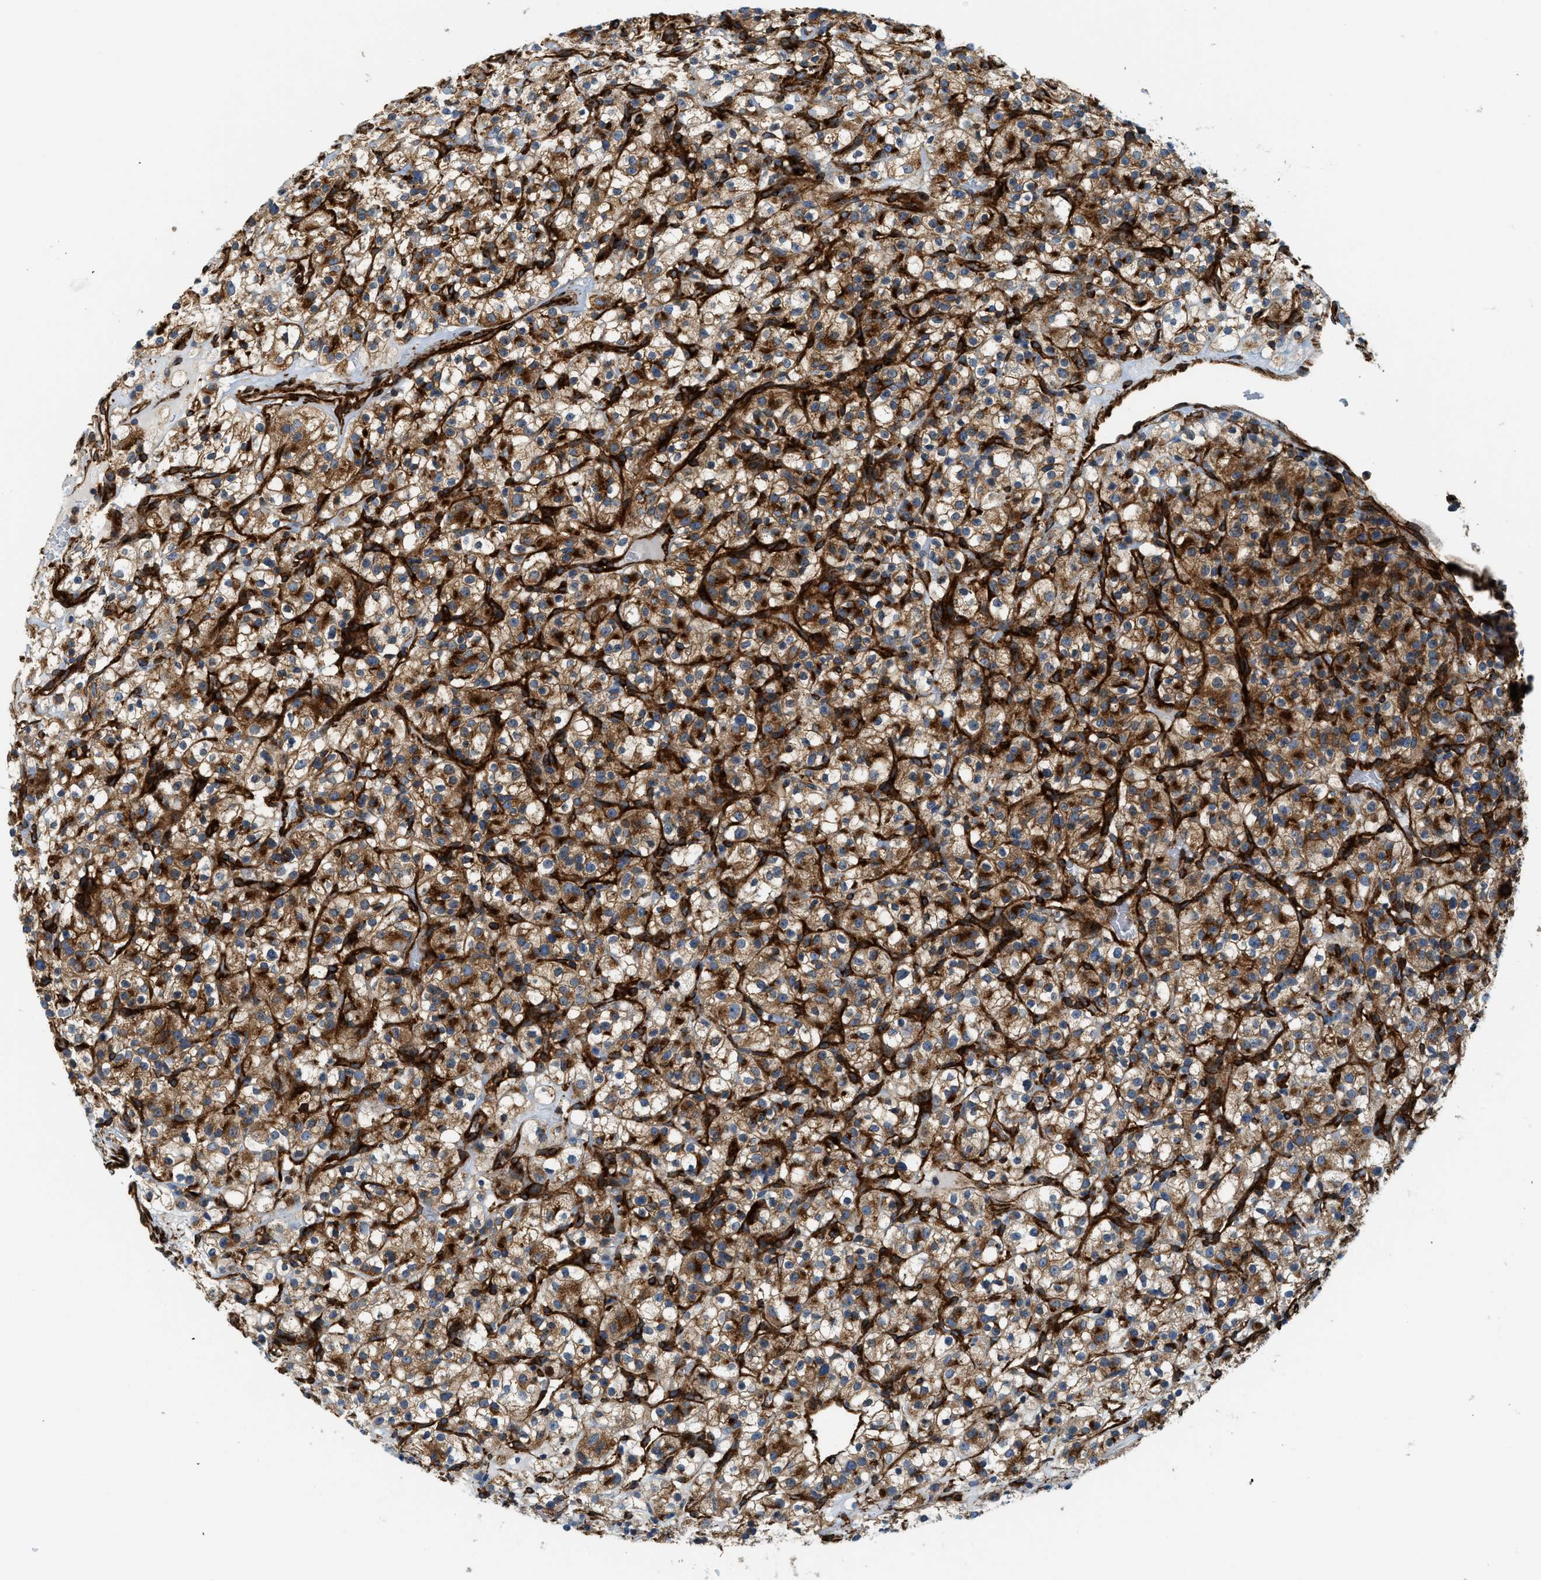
{"staining": {"intensity": "moderate", "quantity": ">75%", "location": "cytoplasmic/membranous"}, "tissue": "renal cancer", "cell_type": "Tumor cells", "image_type": "cancer", "snomed": [{"axis": "morphology", "description": "Normal tissue, NOS"}, {"axis": "morphology", "description": "Adenocarcinoma, NOS"}, {"axis": "topography", "description": "Kidney"}], "caption": "Tumor cells display medium levels of moderate cytoplasmic/membranous staining in approximately >75% of cells in renal cancer (adenocarcinoma). (DAB = brown stain, brightfield microscopy at high magnification).", "gene": "HIP1", "patient": {"sex": "female", "age": 72}}